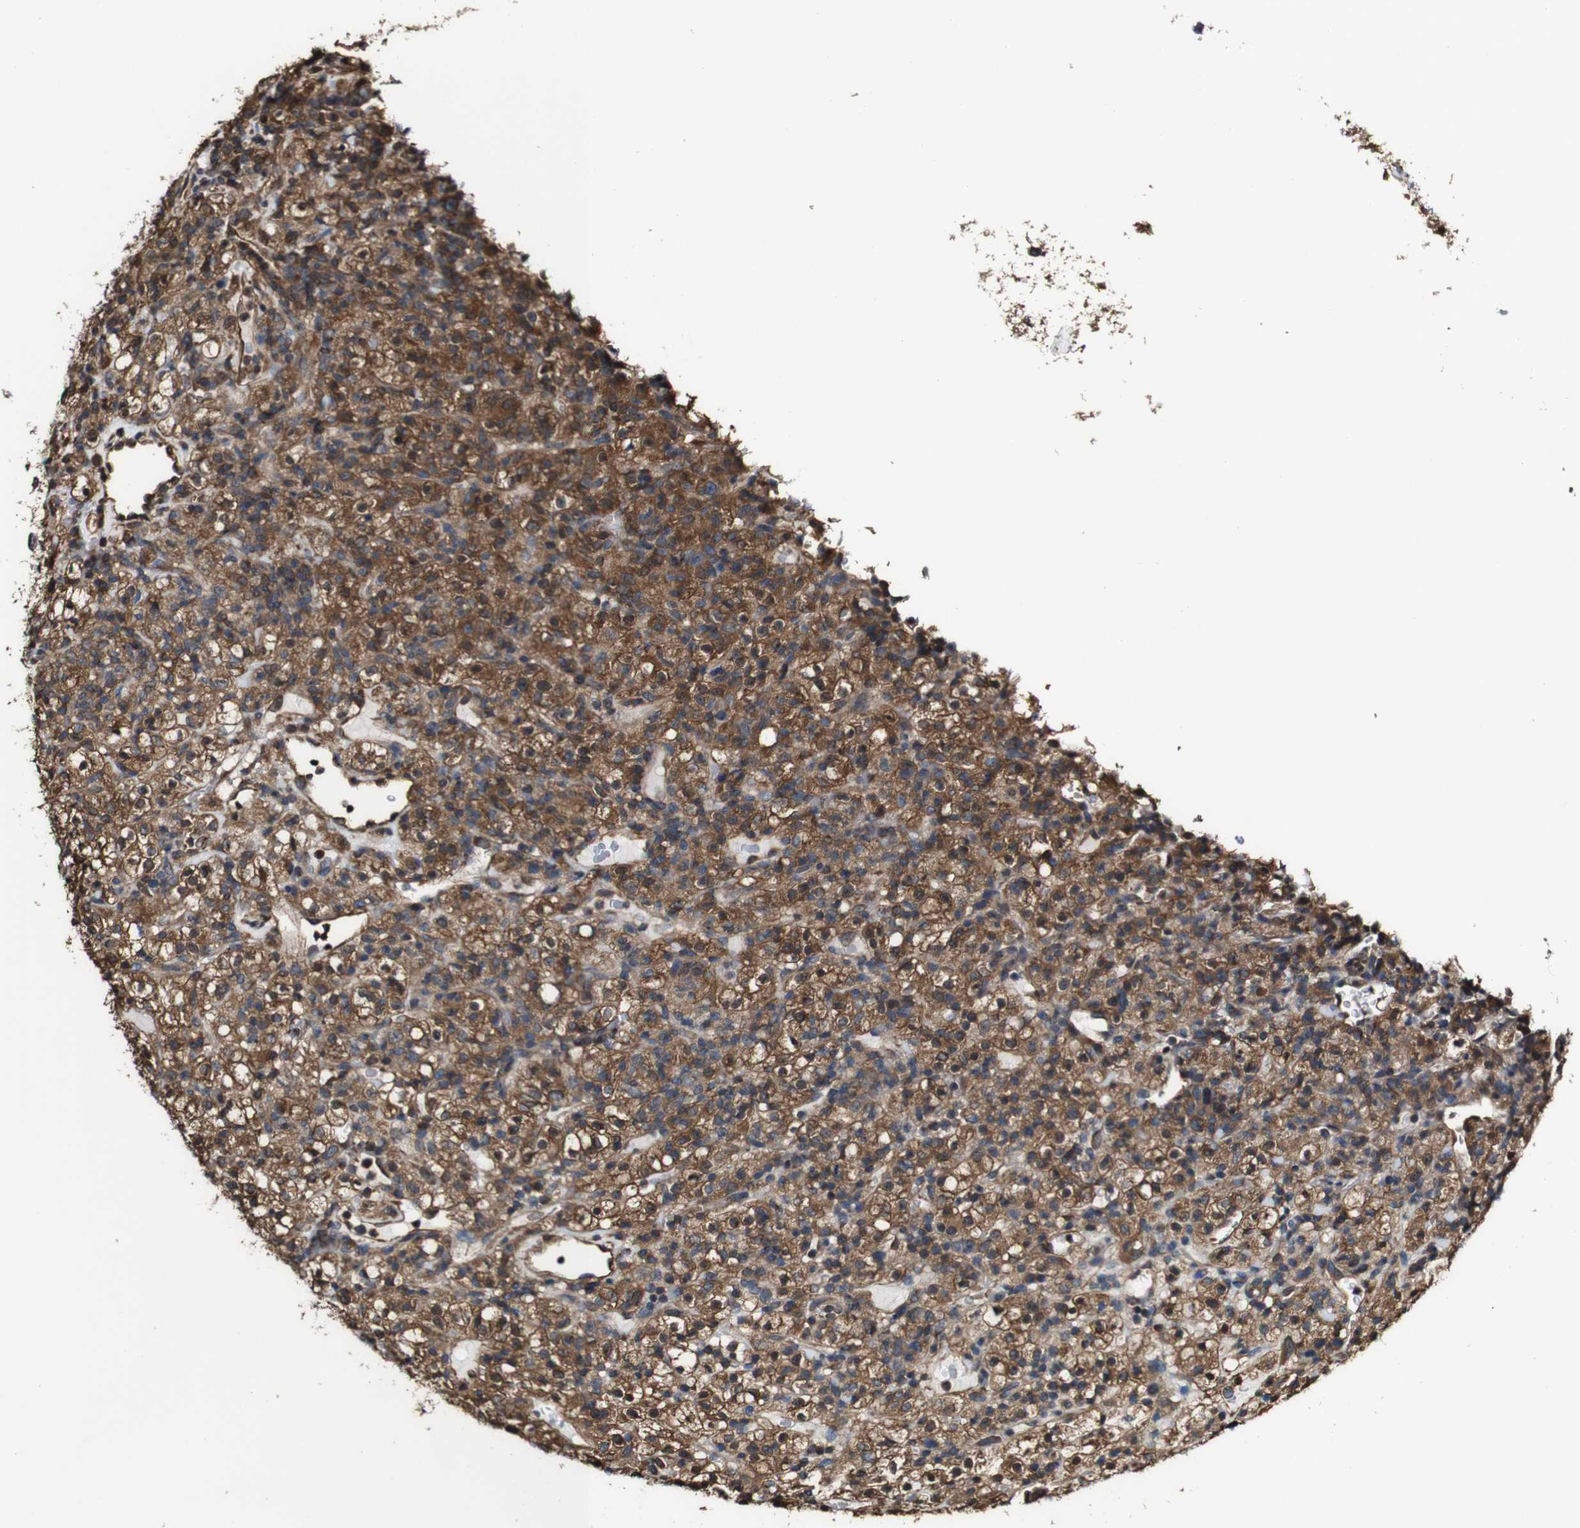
{"staining": {"intensity": "moderate", "quantity": ">75%", "location": "cytoplasmic/membranous"}, "tissue": "renal cancer", "cell_type": "Tumor cells", "image_type": "cancer", "snomed": [{"axis": "morphology", "description": "Normal tissue, NOS"}, {"axis": "morphology", "description": "Adenocarcinoma, NOS"}, {"axis": "topography", "description": "Kidney"}], "caption": "Human renal cancer stained for a protein (brown) displays moderate cytoplasmic/membranous positive staining in about >75% of tumor cells.", "gene": "PTPRR", "patient": {"sex": "female", "age": 72}}